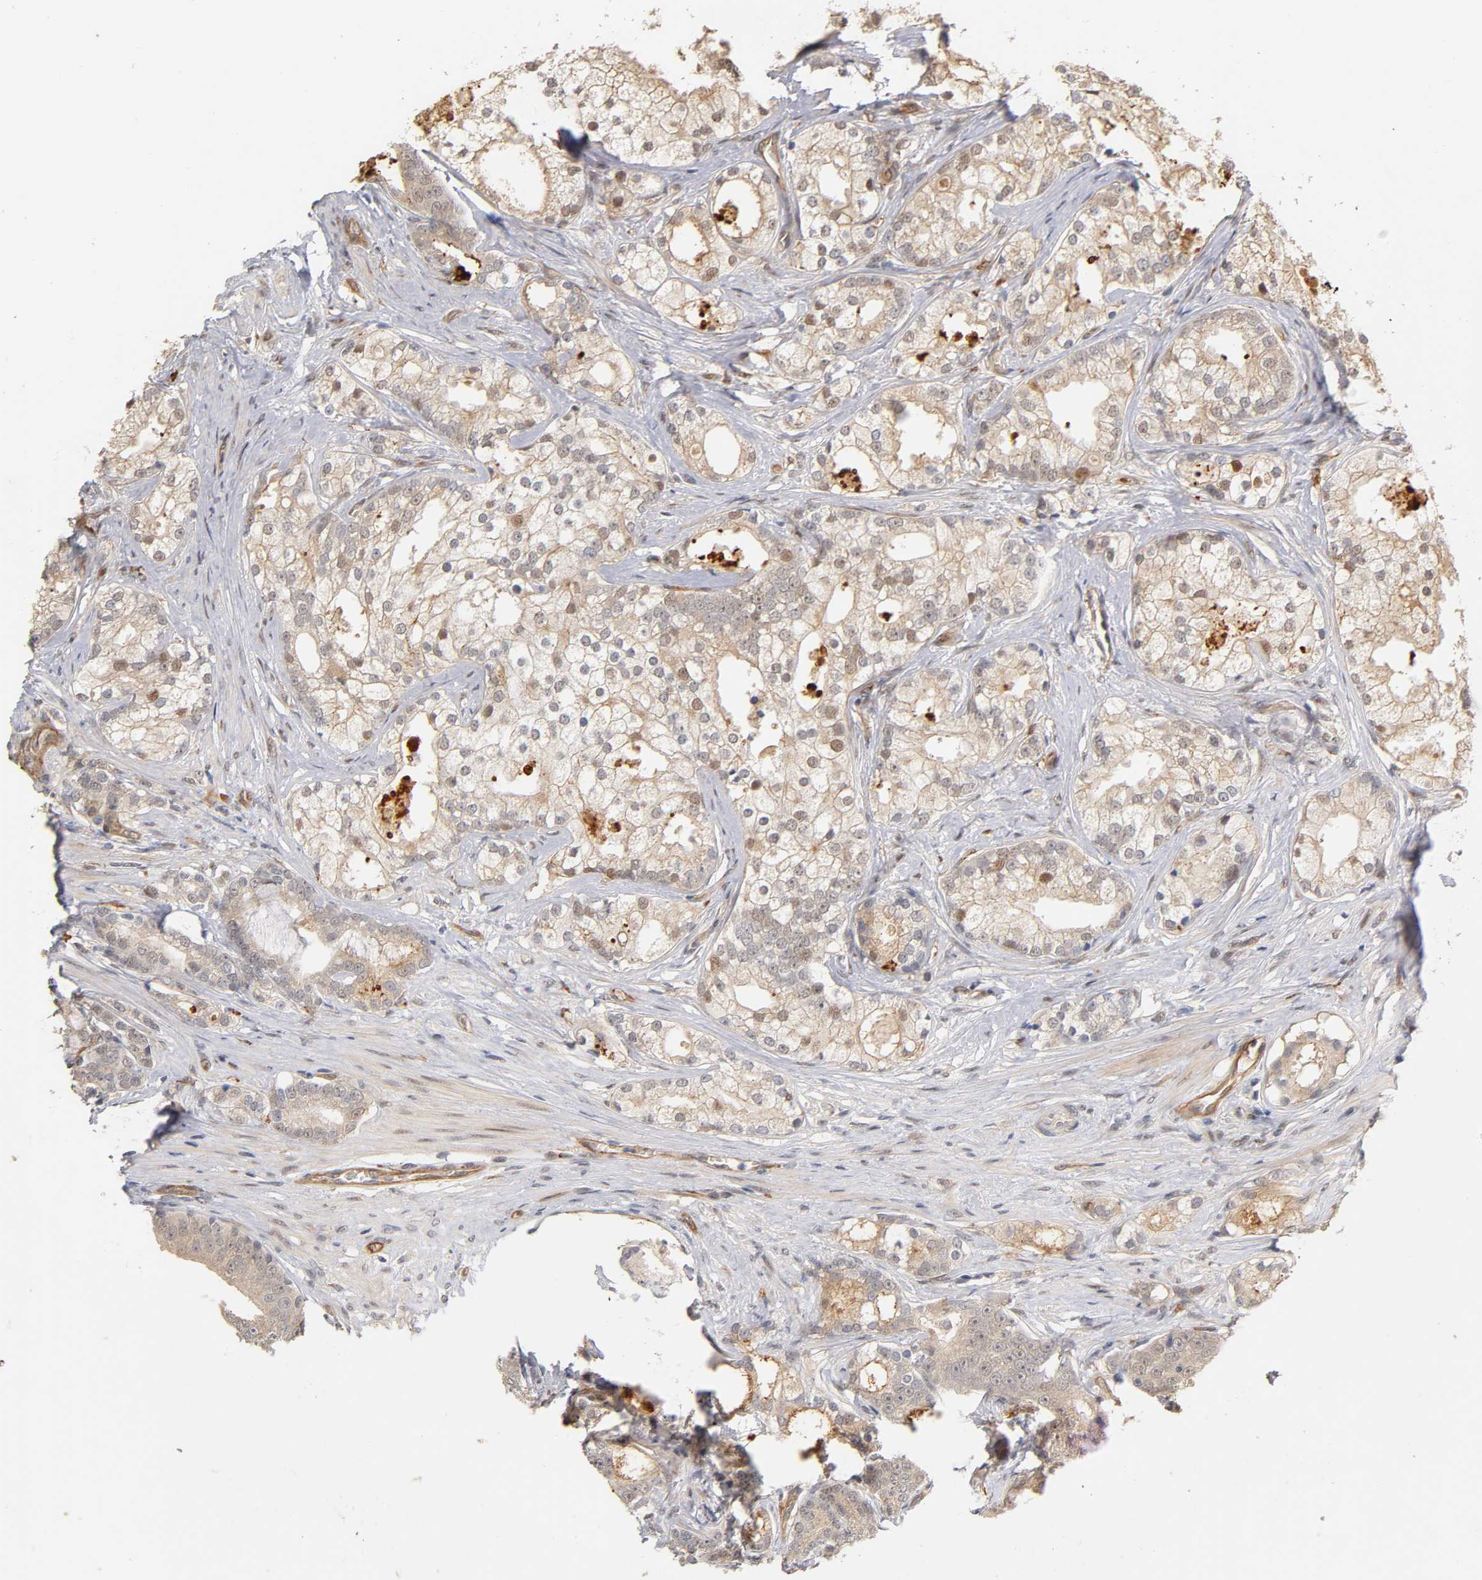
{"staining": {"intensity": "weak", "quantity": "<25%", "location": "cytoplasmic/membranous"}, "tissue": "prostate cancer", "cell_type": "Tumor cells", "image_type": "cancer", "snomed": [{"axis": "morphology", "description": "Adenocarcinoma, Low grade"}, {"axis": "topography", "description": "Prostate"}], "caption": "Immunohistochemical staining of prostate low-grade adenocarcinoma displays no significant staining in tumor cells.", "gene": "LAMB1", "patient": {"sex": "male", "age": 58}}